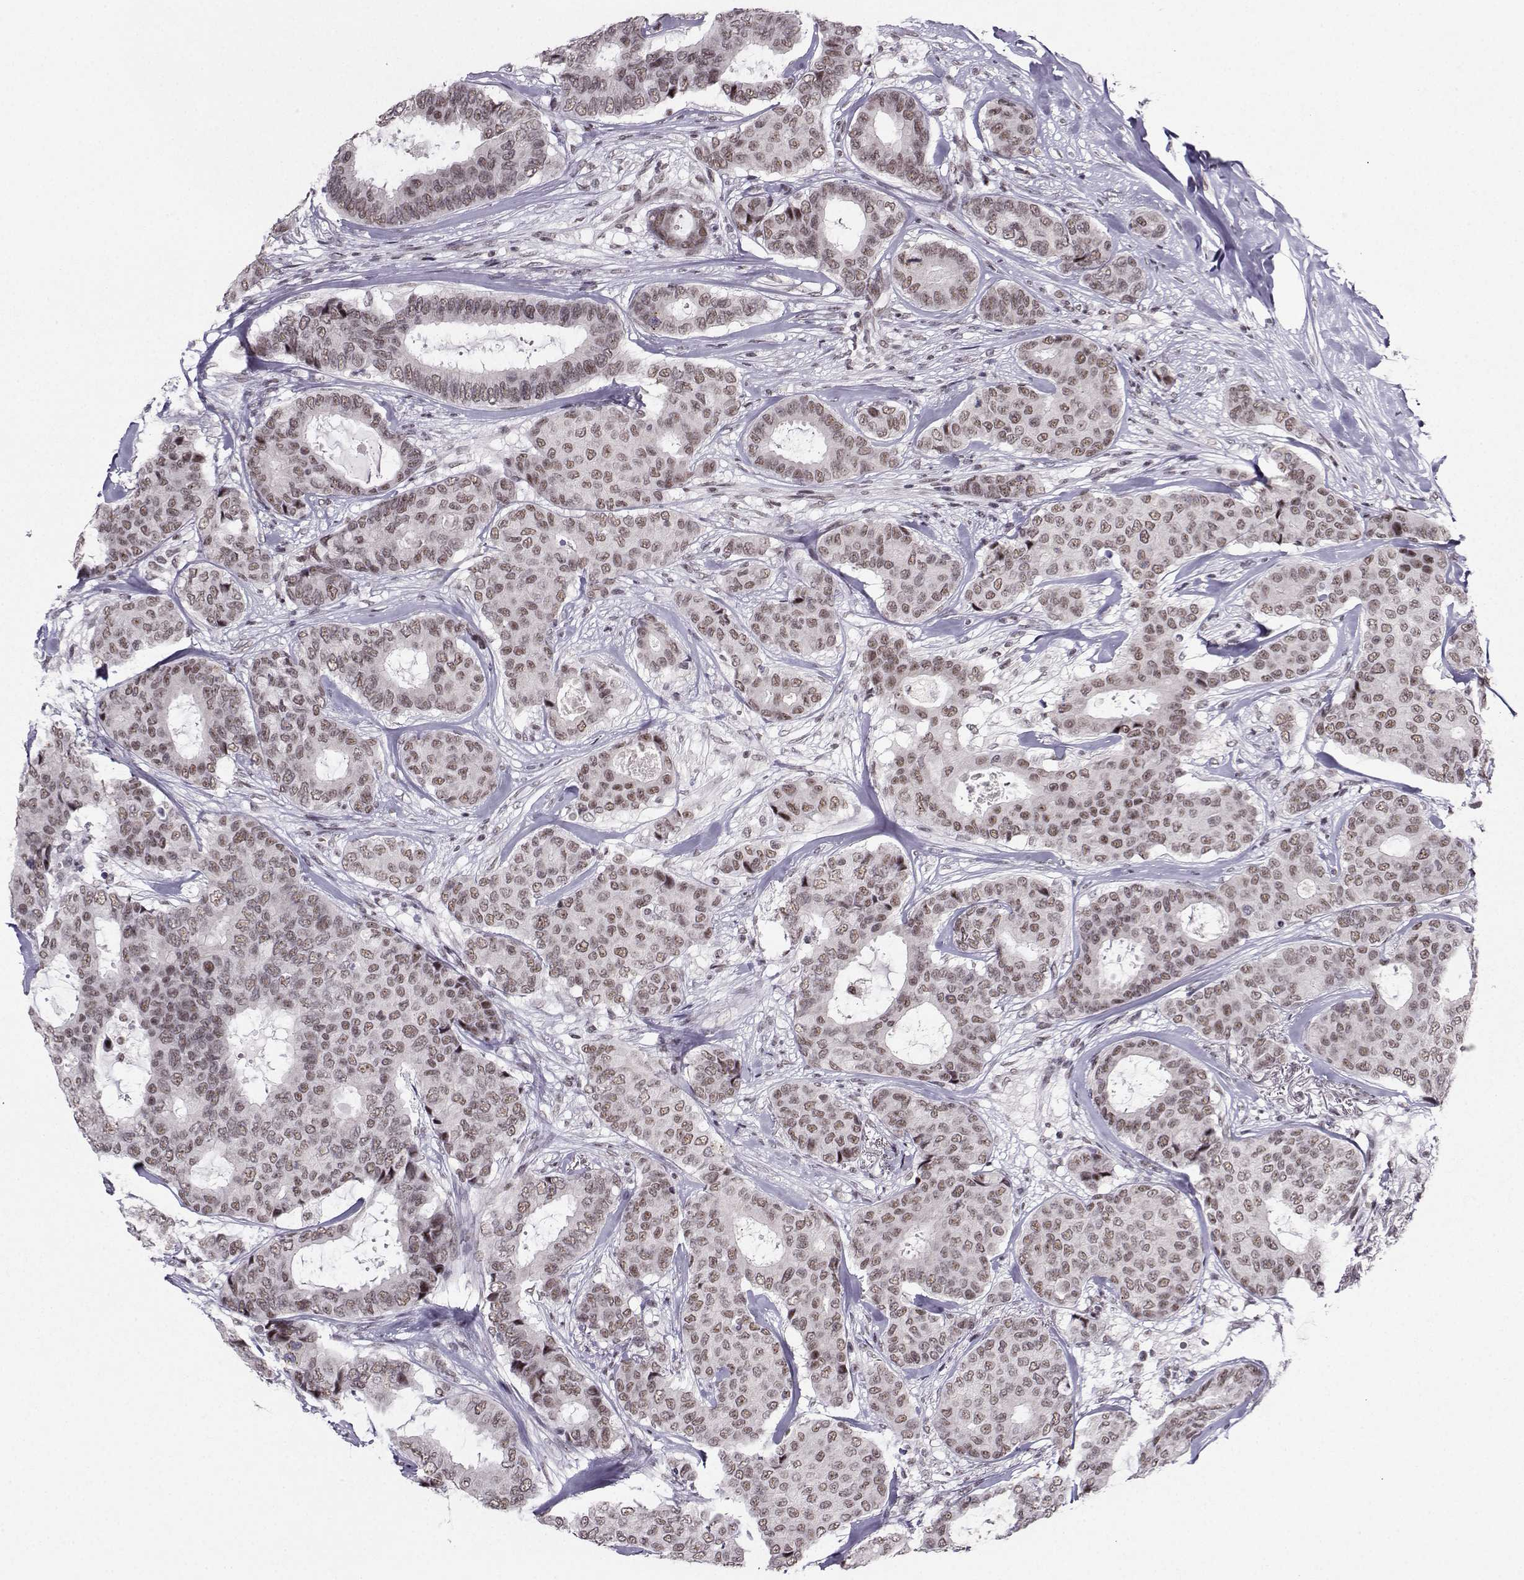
{"staining": {"intensity": "weak", "quantity": ">75%", "location": "nuclear"}, "tissue": "breast cancer", "cell_type": "Tumor cells", "image_type": "cancer", "snomed": [{"axis": "morphology", "description": "Duct carcinoma"}, {"axis": "topography", "description": "Breast"}], "caption": "Infiltrating ductal carcinoma (breast) stained for a protein shows weak nuclear positivity in tumor cells. The staining was performed using DAB to visualize the protein expression in brown, while the nuclei were stained in blue with hematoxylin (Magnification: 20x).", "gene": "LIN28A", "patient": {"sex": "female", "age": 75}}